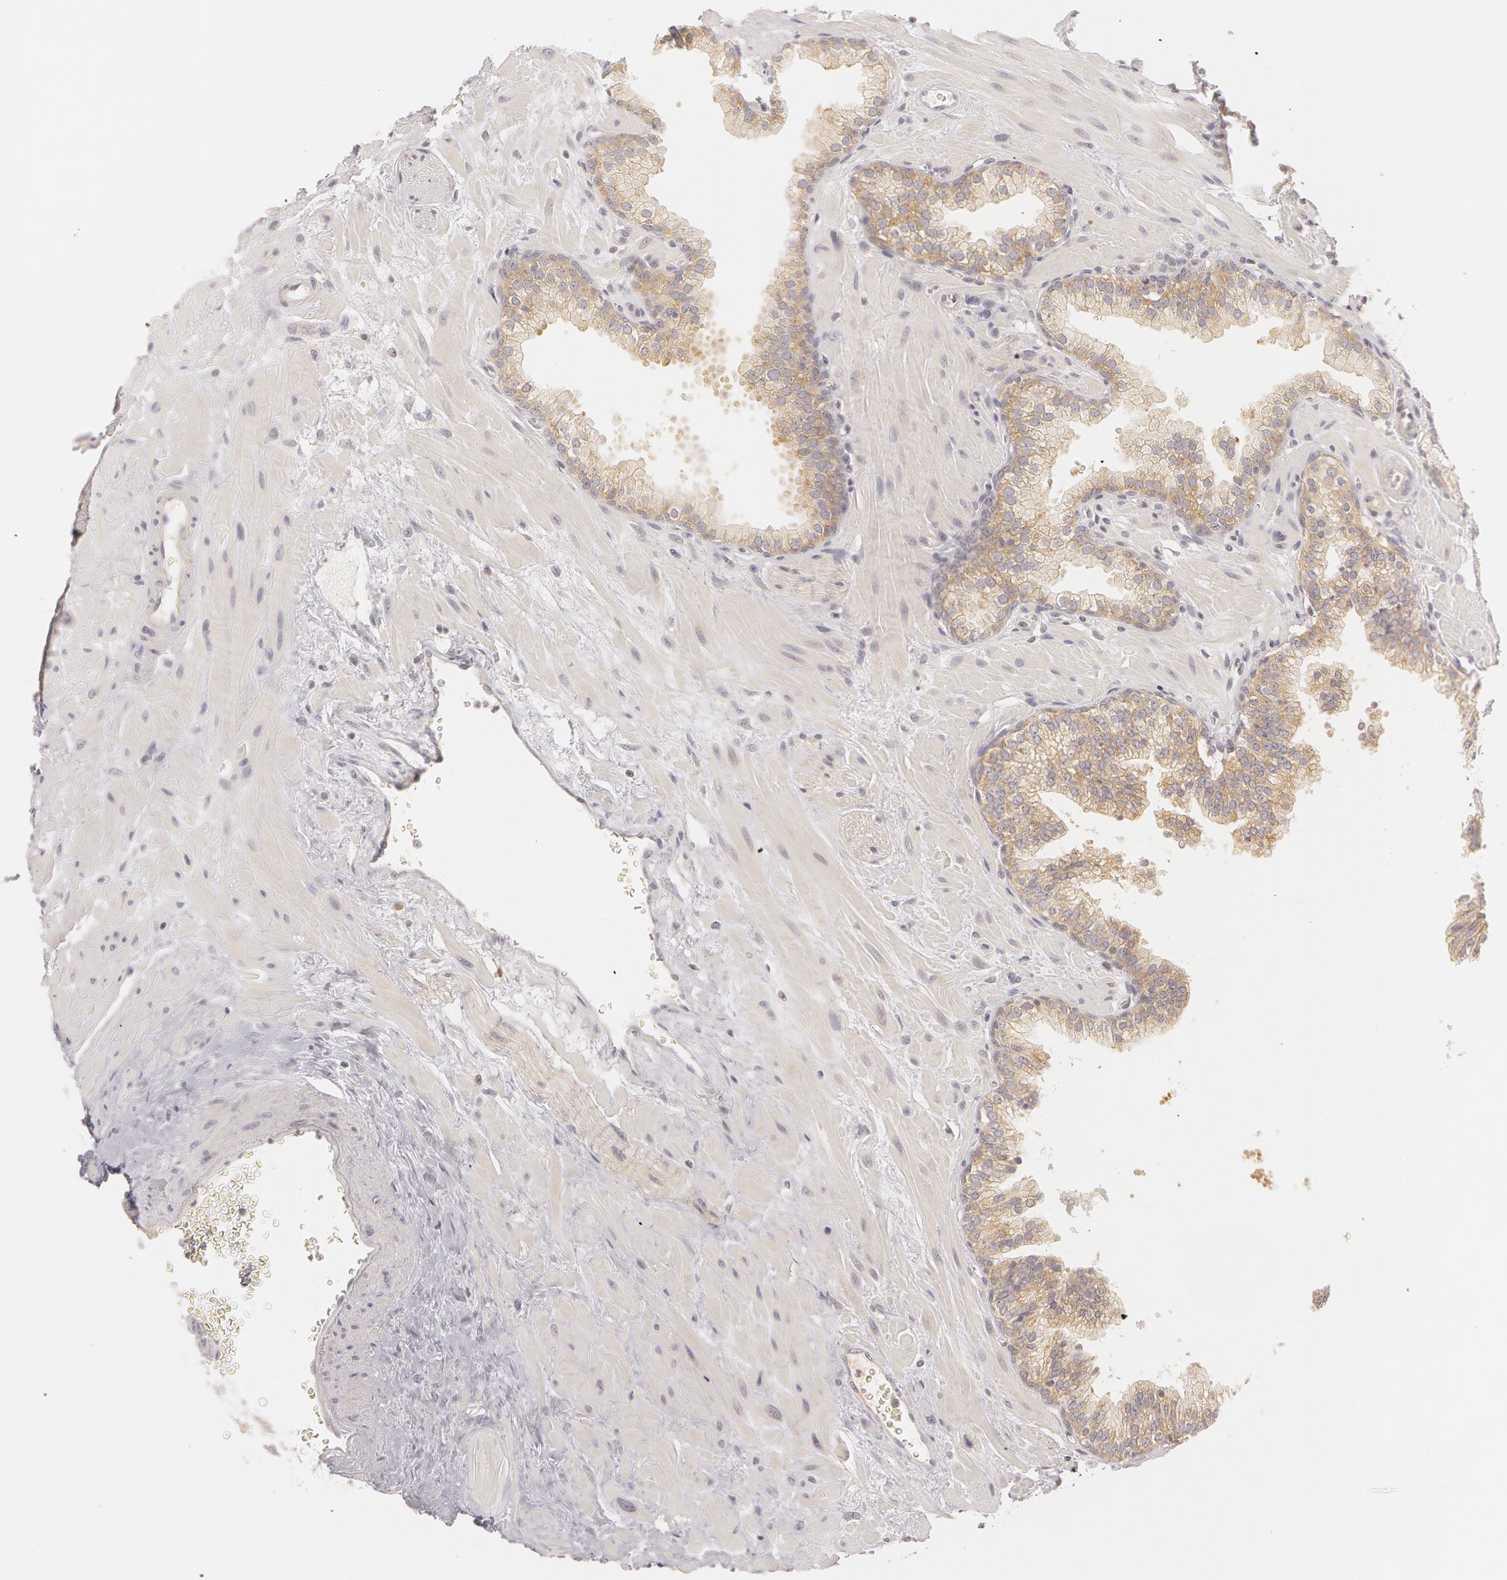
{"staining": {"intensity": "weak", "quantity": ">75%", "location": "cytoplasmic/membranous"}, "tissue": "prostate", "cell_type": "Glandular cells", "image_type": "normal", "snomed": [{"axis": "morphology", "description": "Normal tissue, NOS"}, {"axis": "topography", "description": "Prostate"}], "caption": "DAB immunohistochemical staining of unremarkable prostate demonstrates weak cytoplasmic/membranous protein expression in about >75% of glandular cells.", "gene": "RALGAPA1", "patient": {"sex": "male", "age": 60}}